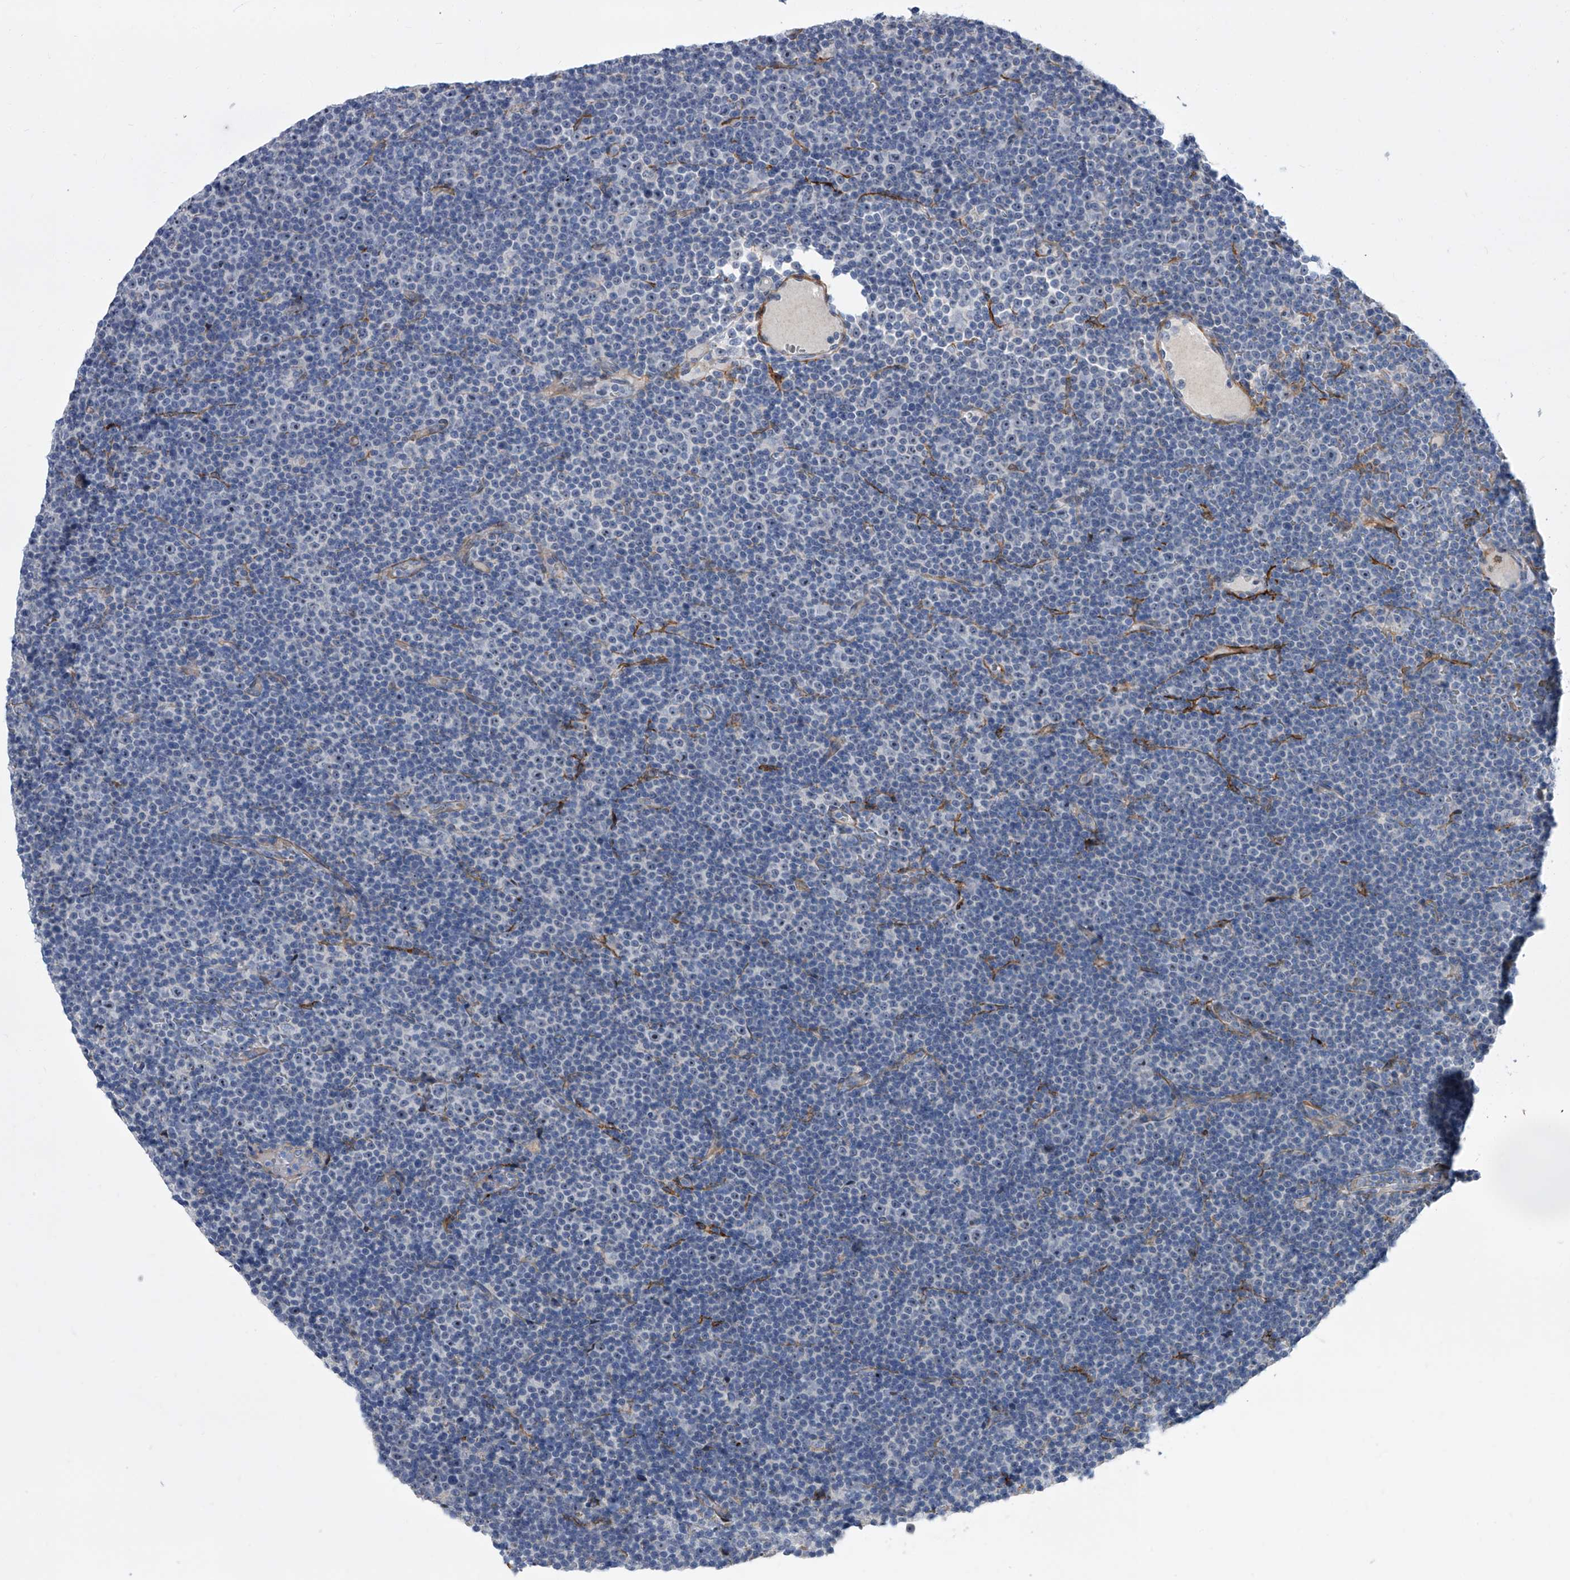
{"staining": {"intensity": "negative", "quantity": "none", "location": "none"}, "tissue": "lymphoma", "cell_type": "Tumor cells", "image_type": "cancer", "snomed": [{"axis": "morphology", "description": "Malignant lymphoma, non-Hodgkin's type, Low grade"}, {"axis": "topography", "description": "Lymph node"}], "caption": "This is a photomicrograph of IHC staining of malignant lymphoma, non-Hodgkin's type (low-grade), which shows no positivity in tumor cells. The staining was performed using DAB to visualize the protein expression in brown, while the nuclei were stained in blue with hematoxylin (Magnification: 20x).", "gene": "ALG14", "patient": {"sex": "female", "age": 67}}